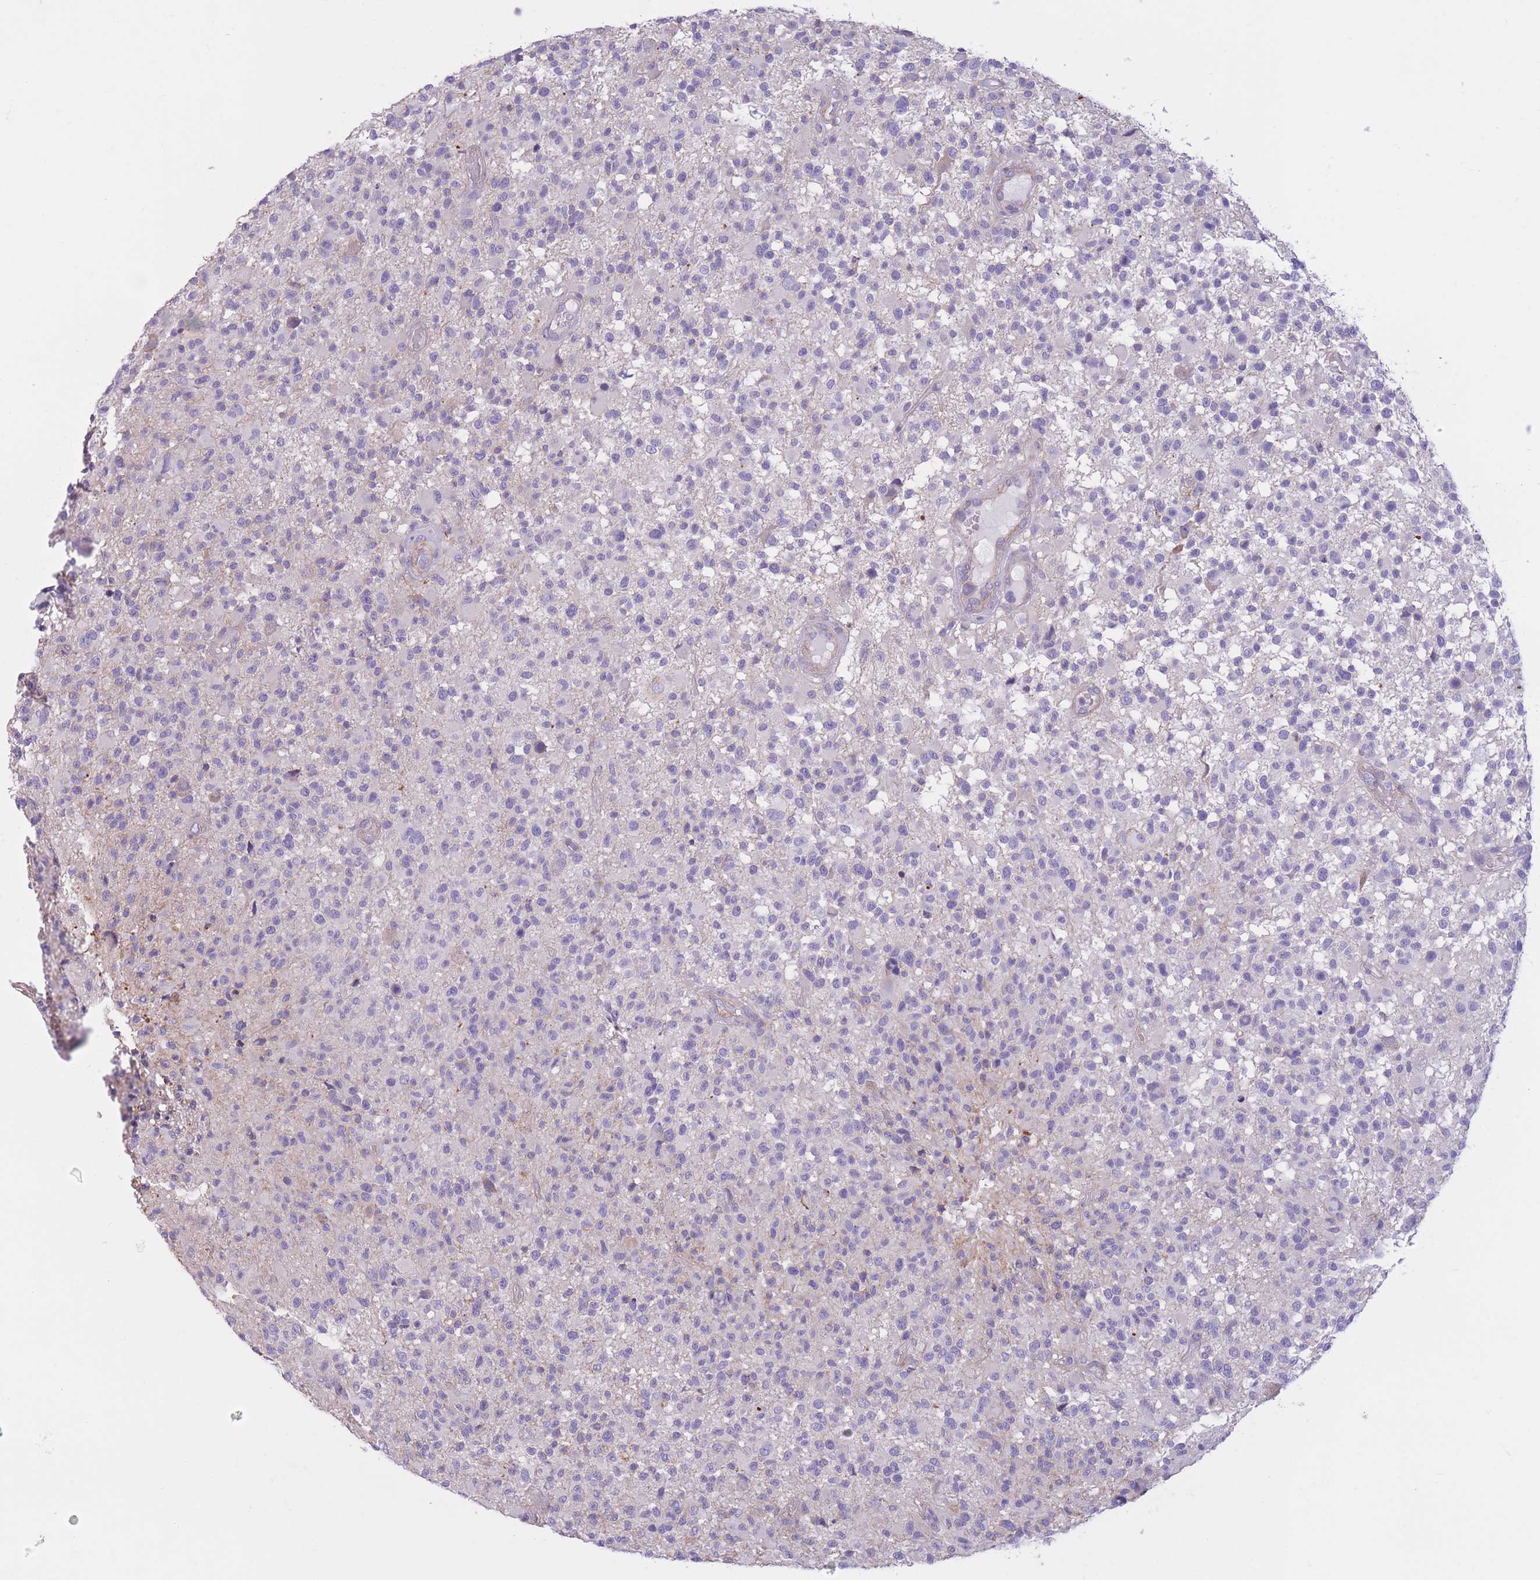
{"staining": {"intensity": "negative", "quantity": "none", "location": "none"}, "tissue": "glioma", "cell_type": "Tumor cells", "image_type": "cancer", "snomed": [{"axis": "morphology", "description": "Glioma, malignant, High grade"}, {"axis": "morphology", "description": "Glioblastoma, NOS"}, {"axis": "topography", "description": "Brain"}], "caption": "Tumor cells show no significant protein expression in glioblastoma.", "gene": "PDHA1", "patient": {"sex": "male", "age": 60}}